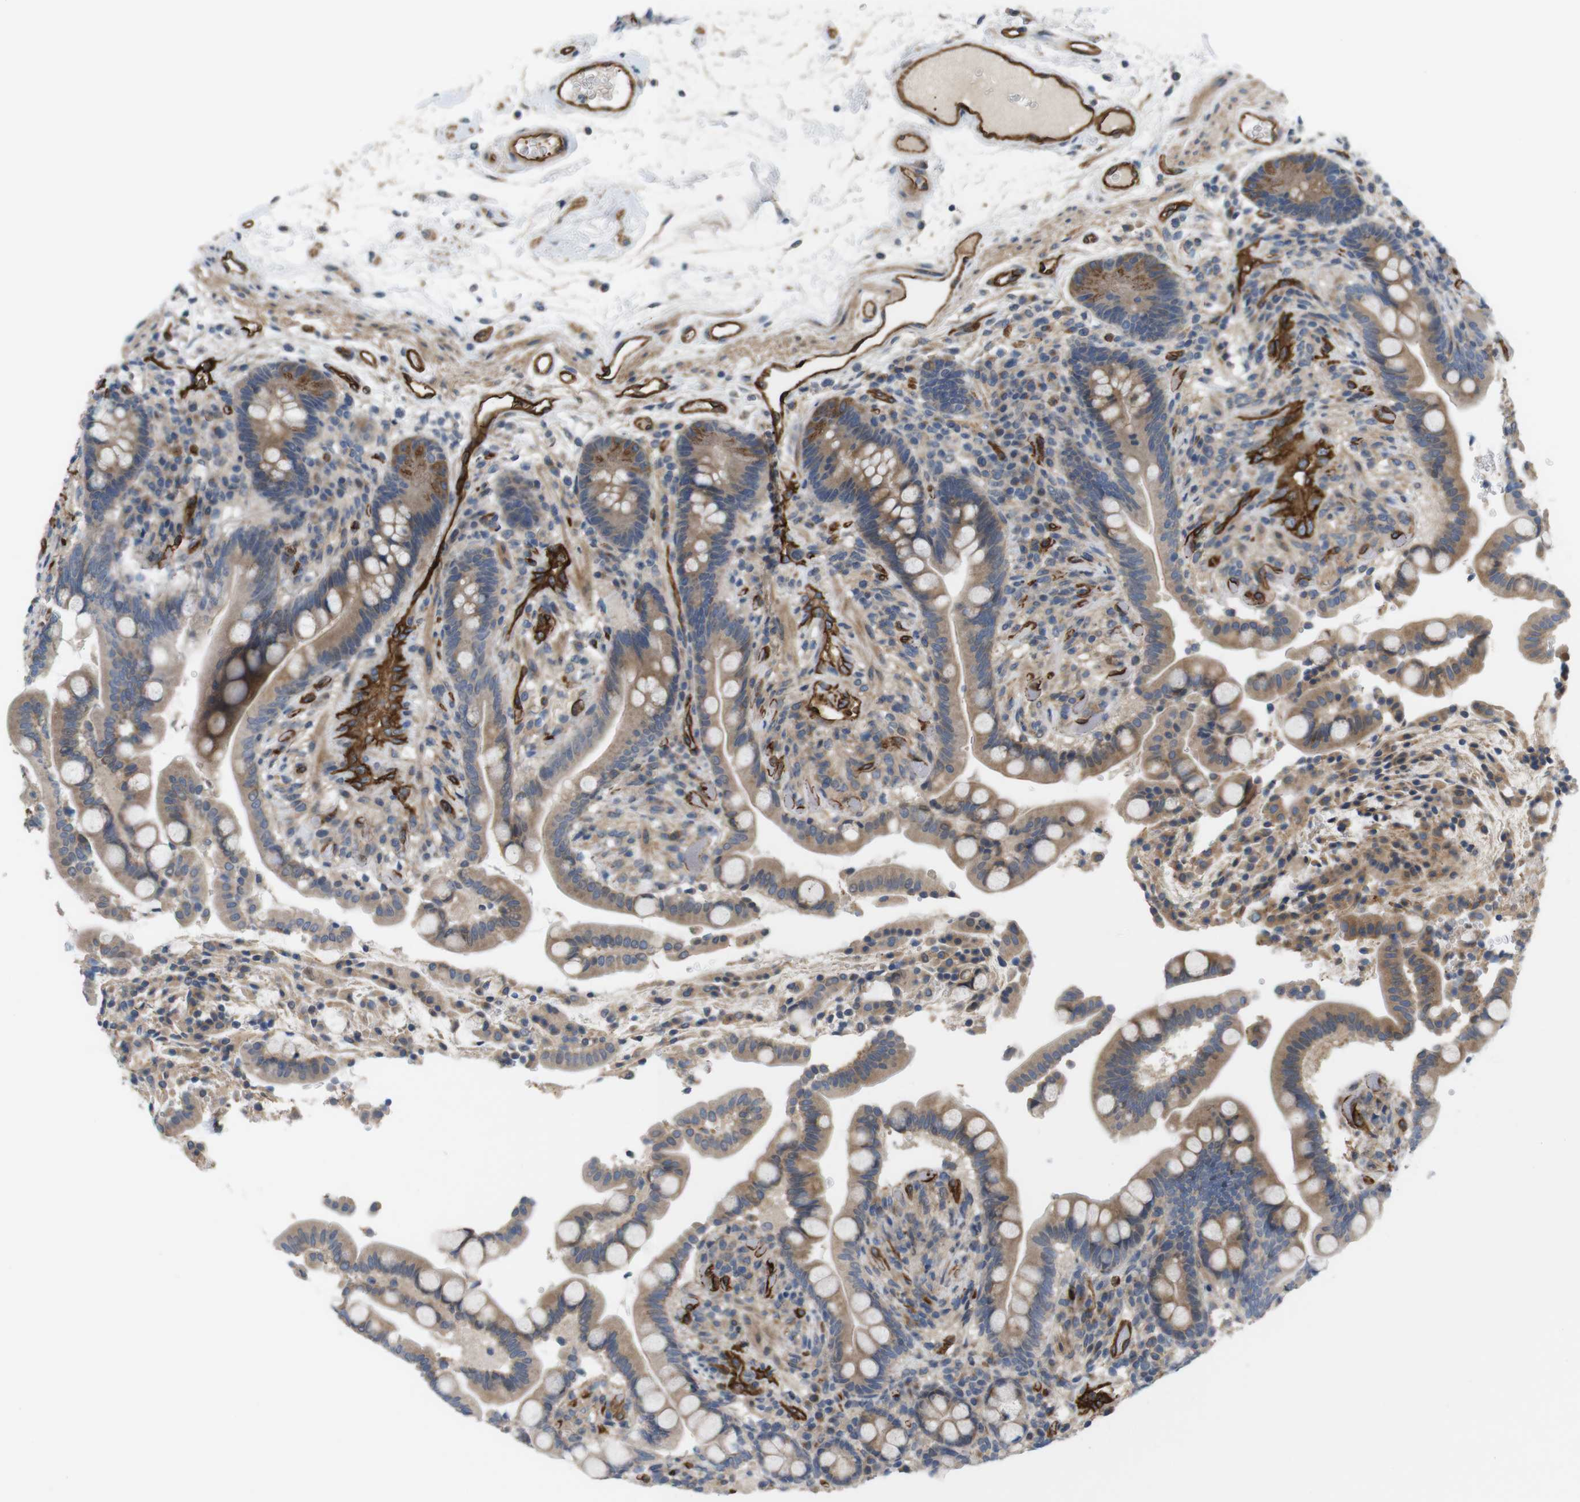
{"staining": {"intensity": "strong", "quantity": ">75%", "location": "cytoplasmic/membranous"}, "tissue": "colon", "cell_type": "Endothelial cells", "image_type": "normal", "snomed": [{"axis": "morphology", "description": "Normal tissue, NOS"}, {"axis": "topography", "description": "Colon"}], "caption": "Human colon stained for a protein (brown) shows strong cytoplasmic/membranous positive staining in about >75% of endothelial cells.", "gene": "BVES", "patient": {"sex": "male", "age": 73}}